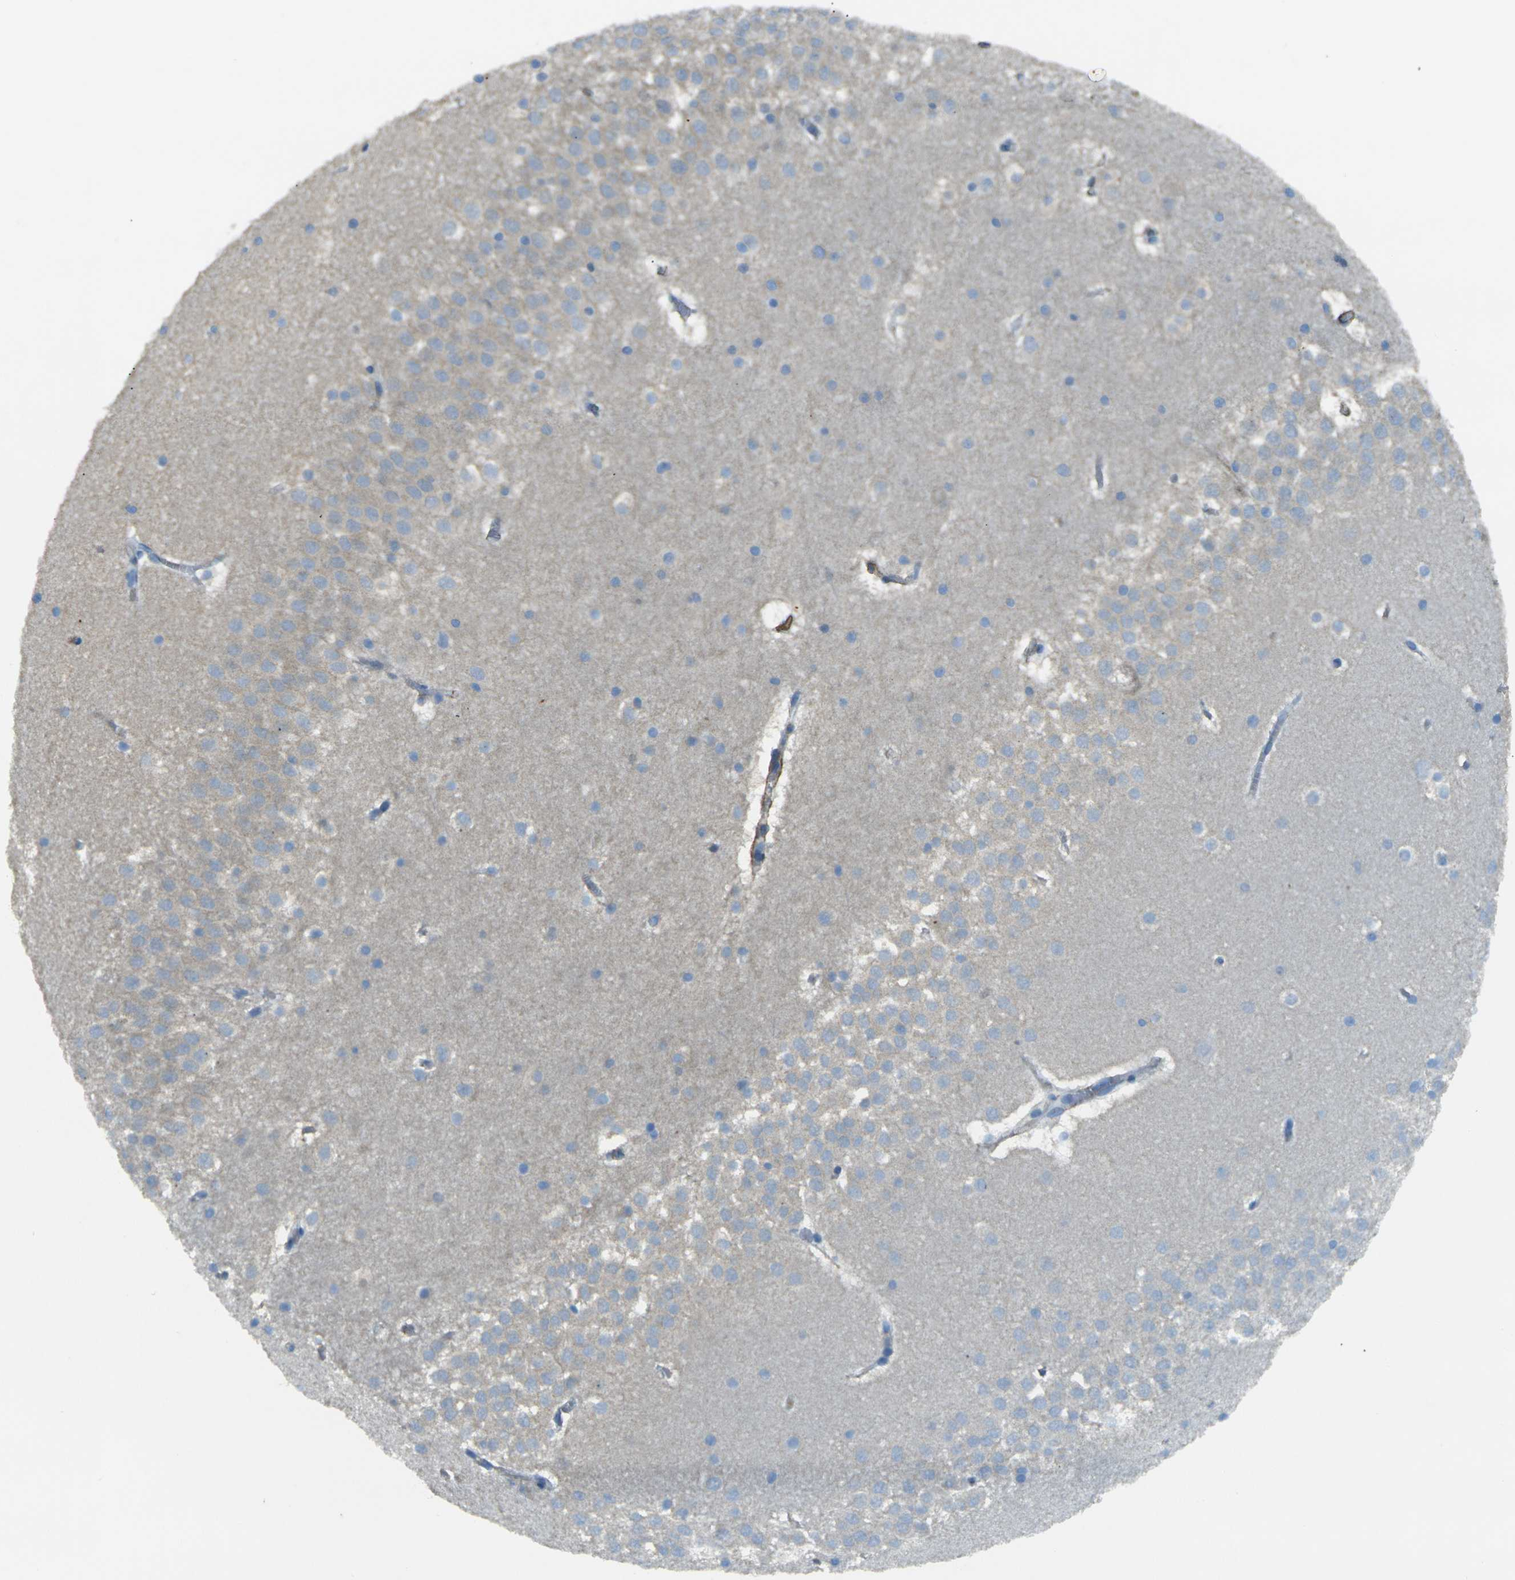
{"staining": {"intensity": "negative", "quantity": "none", "location": "none"}, "tissue": "hippocampus", "cell_type": "Glial cells", "image_type": "normal", "snomed": [{"axis": "morphology", "description": "Normal tissue, NOS"}, {"axis": "topography", "description": "Hippocampus"}], "caption": "The immunohistochemistry (IHC) histopathology image has no significant staining in glial cells of hippocampus.", "gene": "EPHA7", "patient": {"sex": "male", "age": 45}}